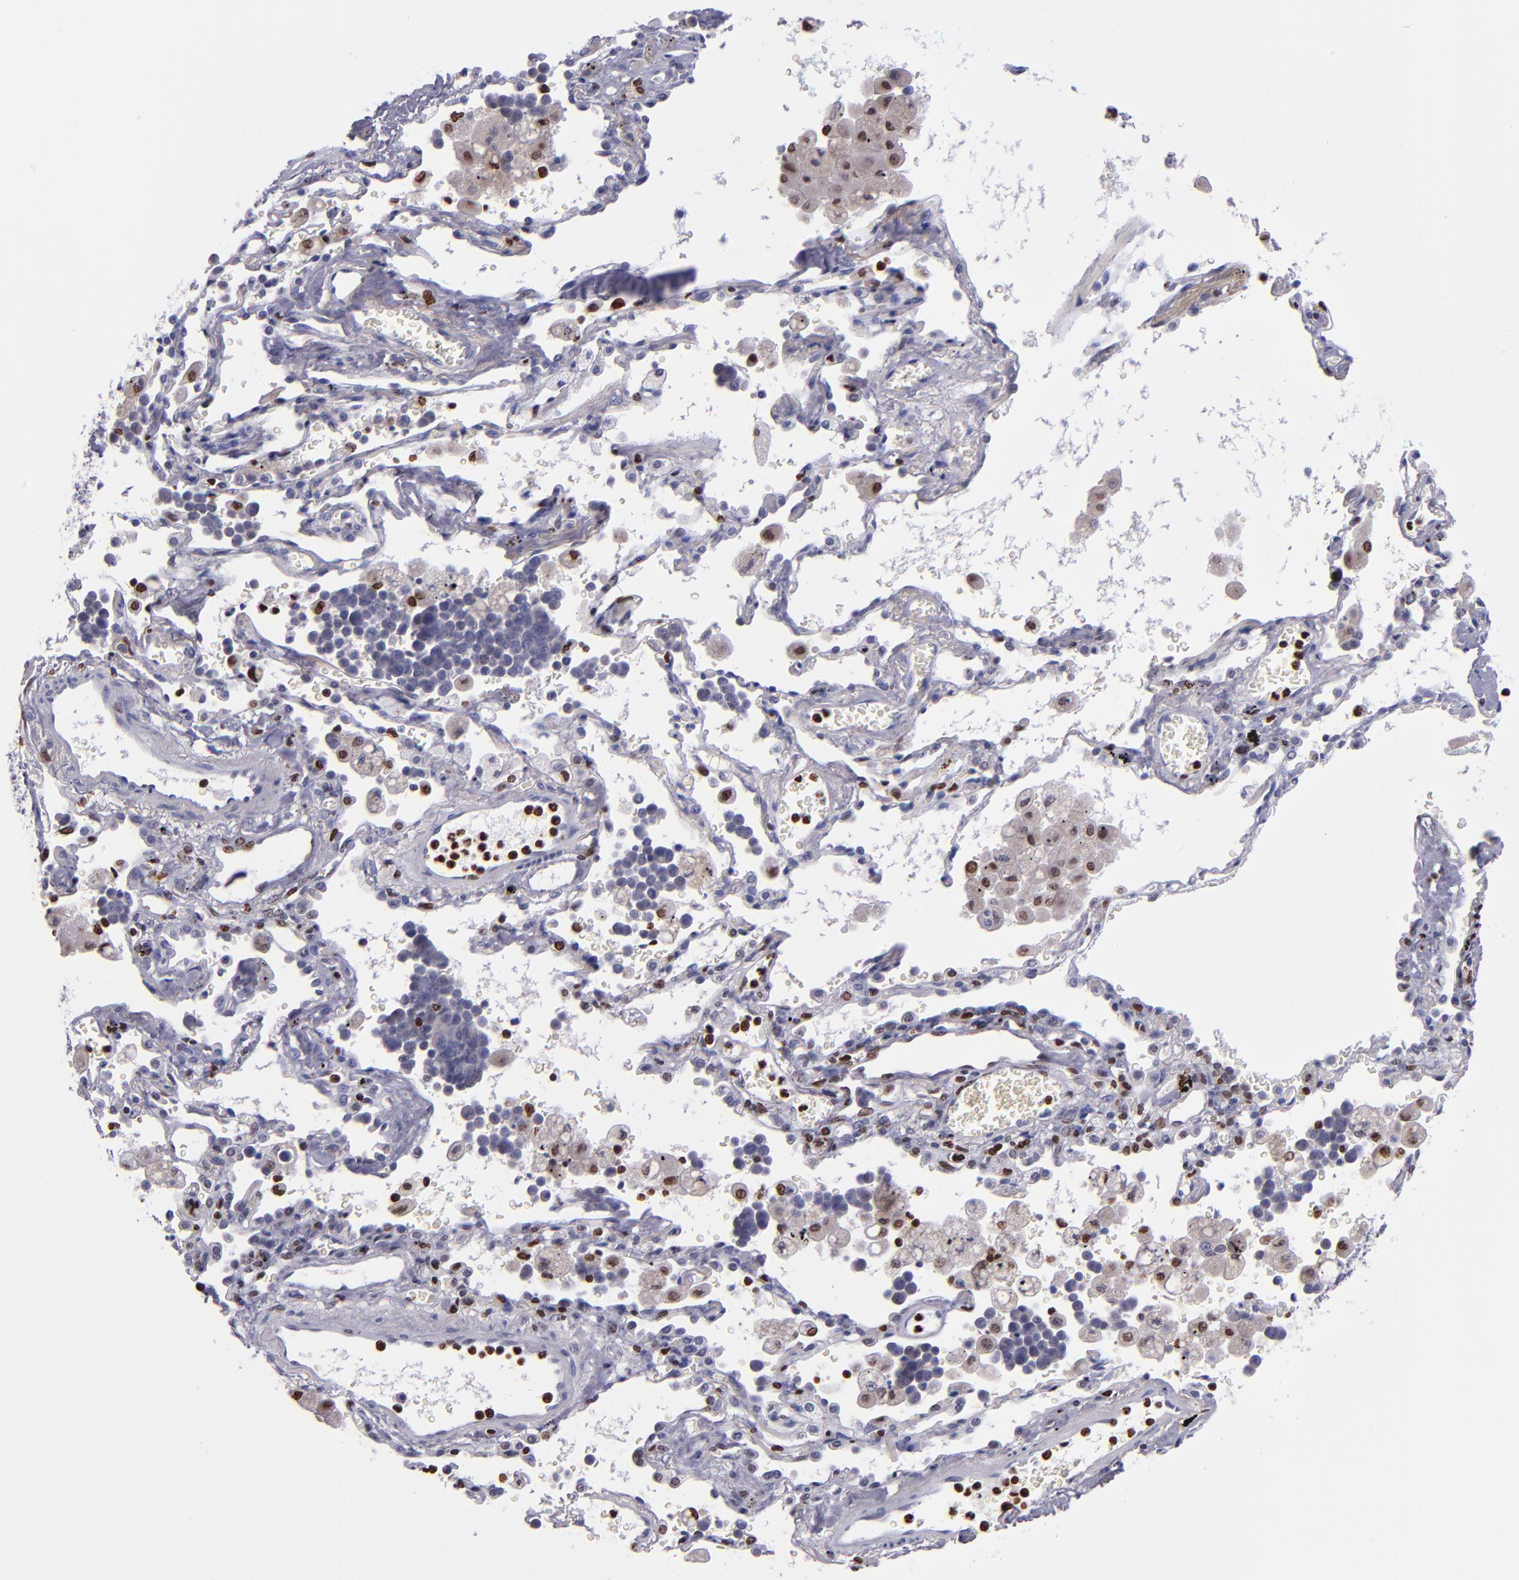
{"staining": {"intensity": "negative", "quantity": "none", "location": "none"}, "tissue": "lung cancer", "cell_type": "Tumor cells", "image_type": "cancer", "snomed": [{"axis": "morphology", "description": "Neoplasm, malignant, NOS"}, {"axis": "topography", "description": "Lung"}], "caption": "Tumor cells show no significant protein expression in lung neoplasm (malignant). Brightfield microscopy of immunohistochemistry stained with DAB (brown) and hematoxylin (blue), captured at high magnification.", "gene": "CDKL5", "patient": {"sex": "female", "age": 58}}